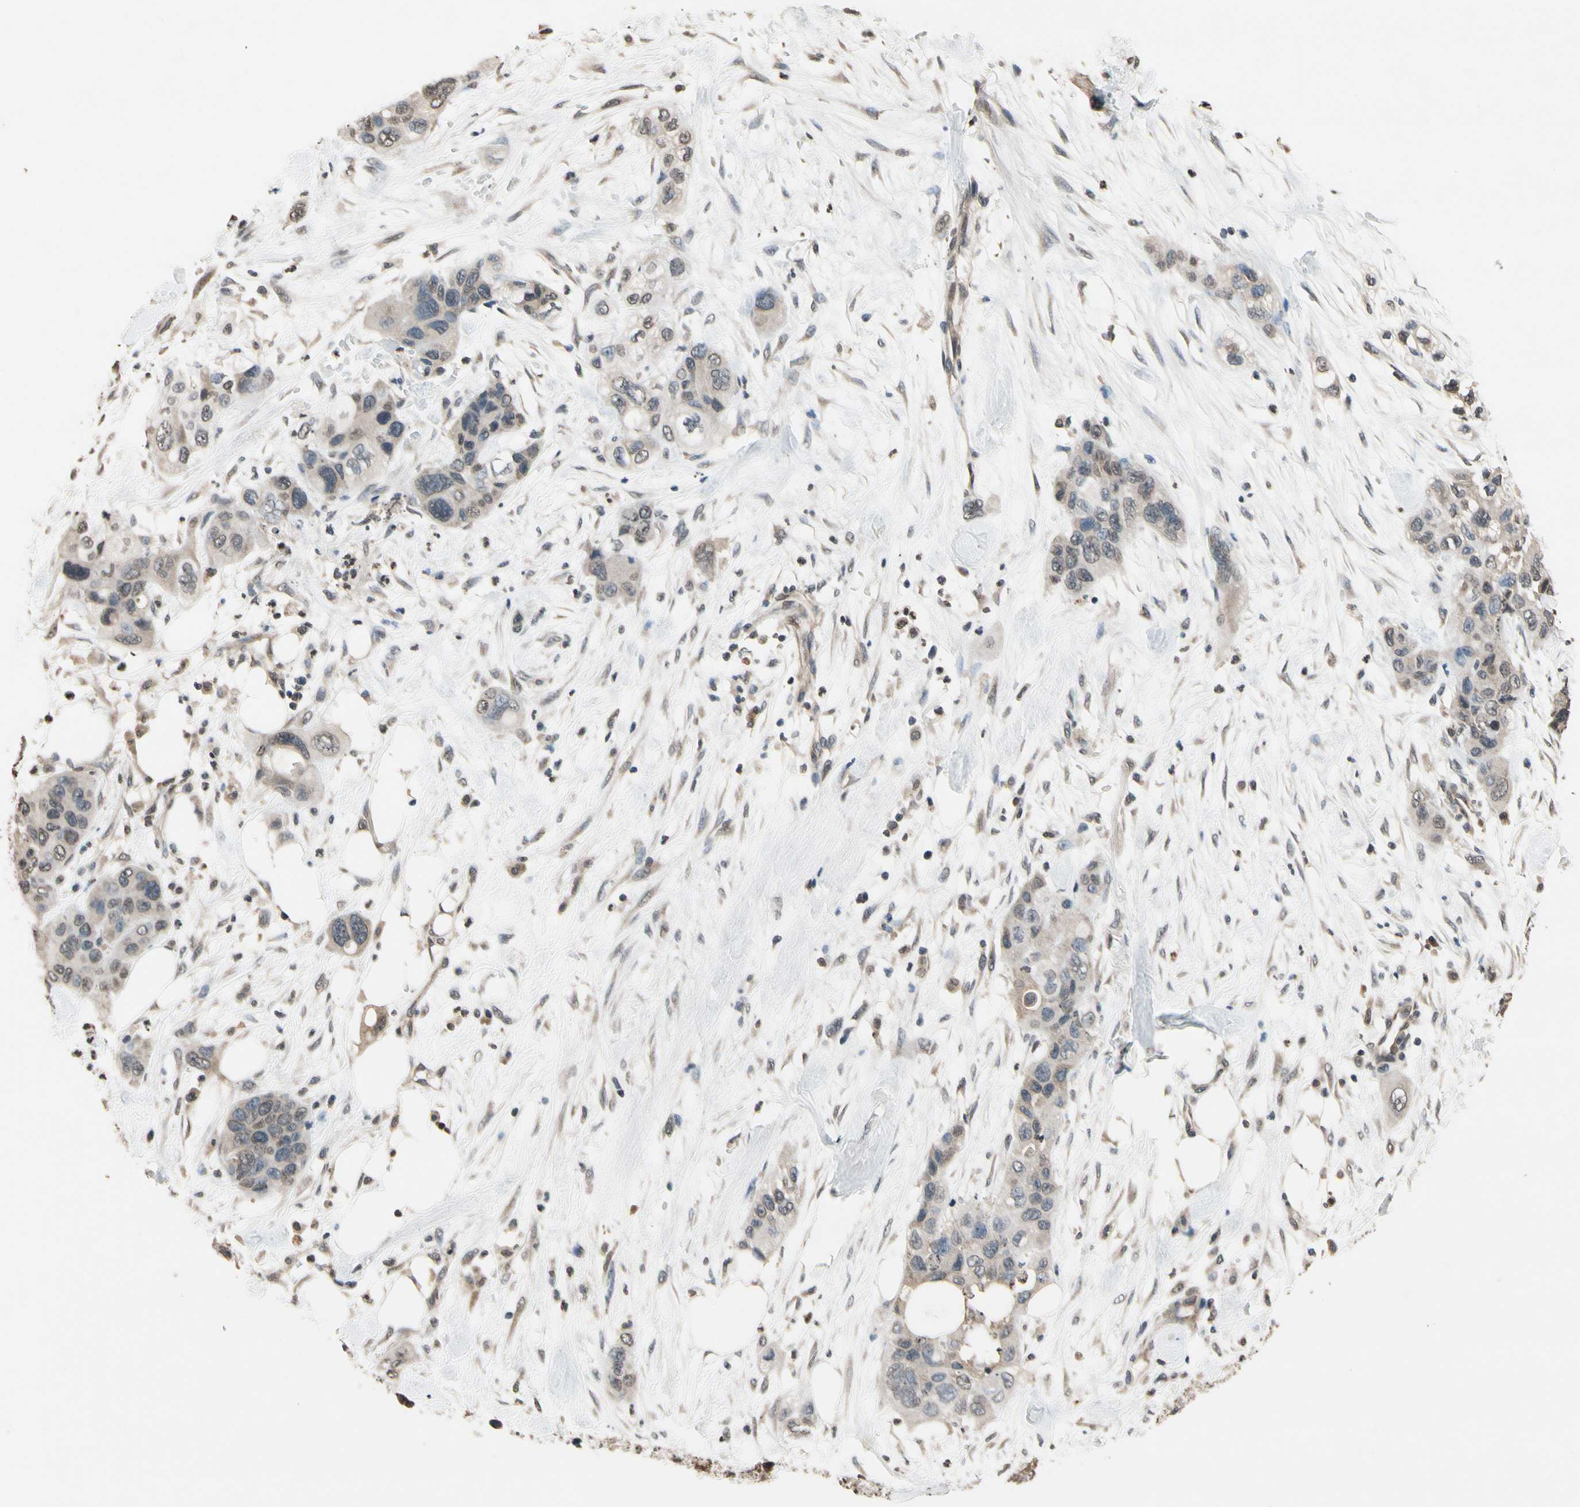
{"staining": {"intensity": "moderate", "quantity": ">75%", "location": "cytoplasmic/membranous"}, "tissue": "pancreatic cancer", "cell_type": "Tumor cells", "image_type": "cancer", "snomed": [{"axis": "morphology", "description": "Adenocarcinoma, NOS"}, {"axis": "topography", "description": "Pancreas"}], "caption": "This is an image of immunohistochemistry staining of pancreatic cancer, which shows moderate expression in the cytoplasmic/membranous of tumor cells.", "gene": "GCLC", "patient": {"sex": "female", "age": 71}}